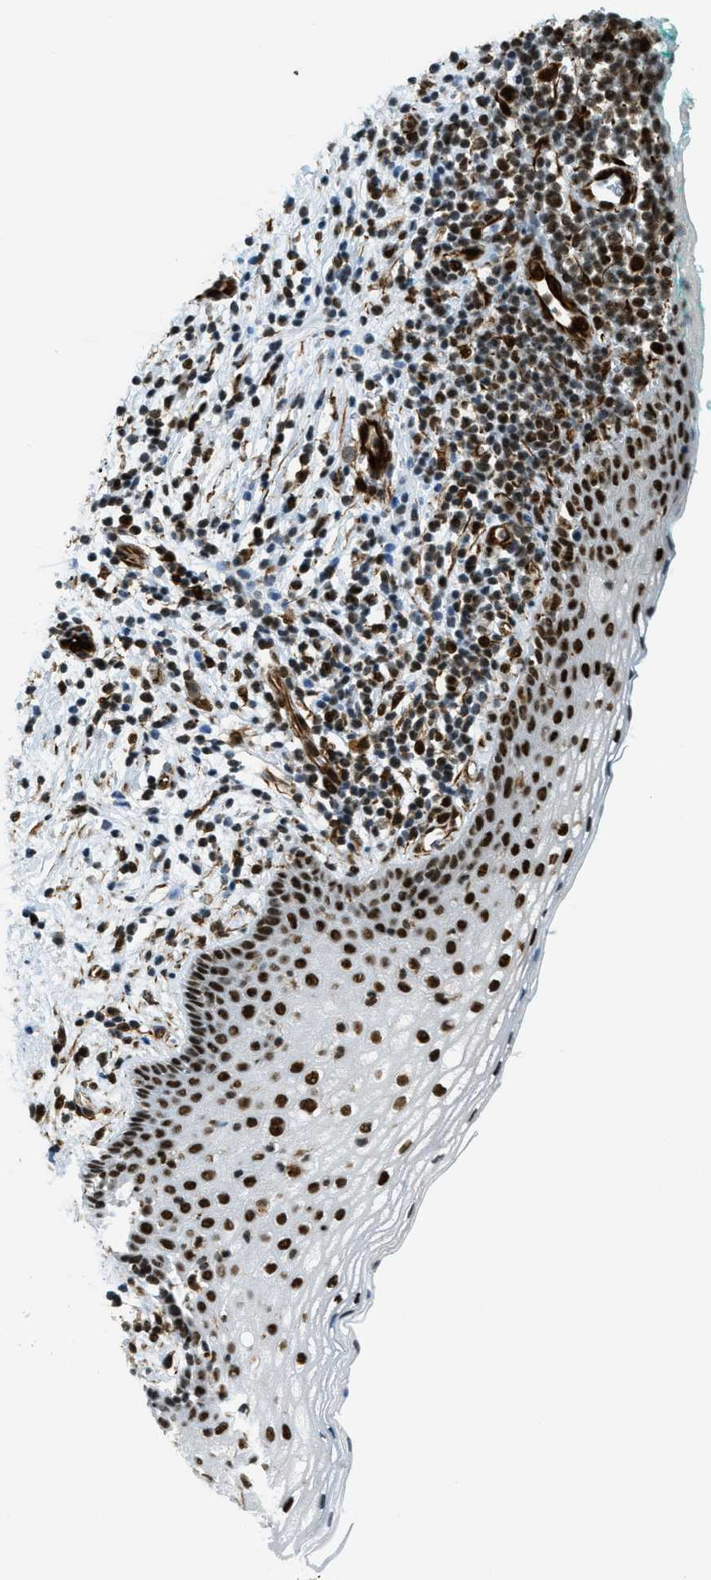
{"staining": {"intensity": "strong", "quantity": ">75%", "location": "cytoplasmic/membranous"}, "tissue": "vagina", "cell_type": "Squamous epithelial cells", "image_type": "normal", "snomed": [{"axis": "morphology", "description": "Normal tissue, NOS"}, {"axis": "topography", "description": "Vagina"}], "caption": "Normal vagina was stained to show a protein in brown. There is high levels of strong cytoplasmic/membranous positivity in approximately >75% of squamous epithelial cells. Nuclei are stained in blue.", "gene": "ZFR", "patient": {"sex": "female", "age": 44}}